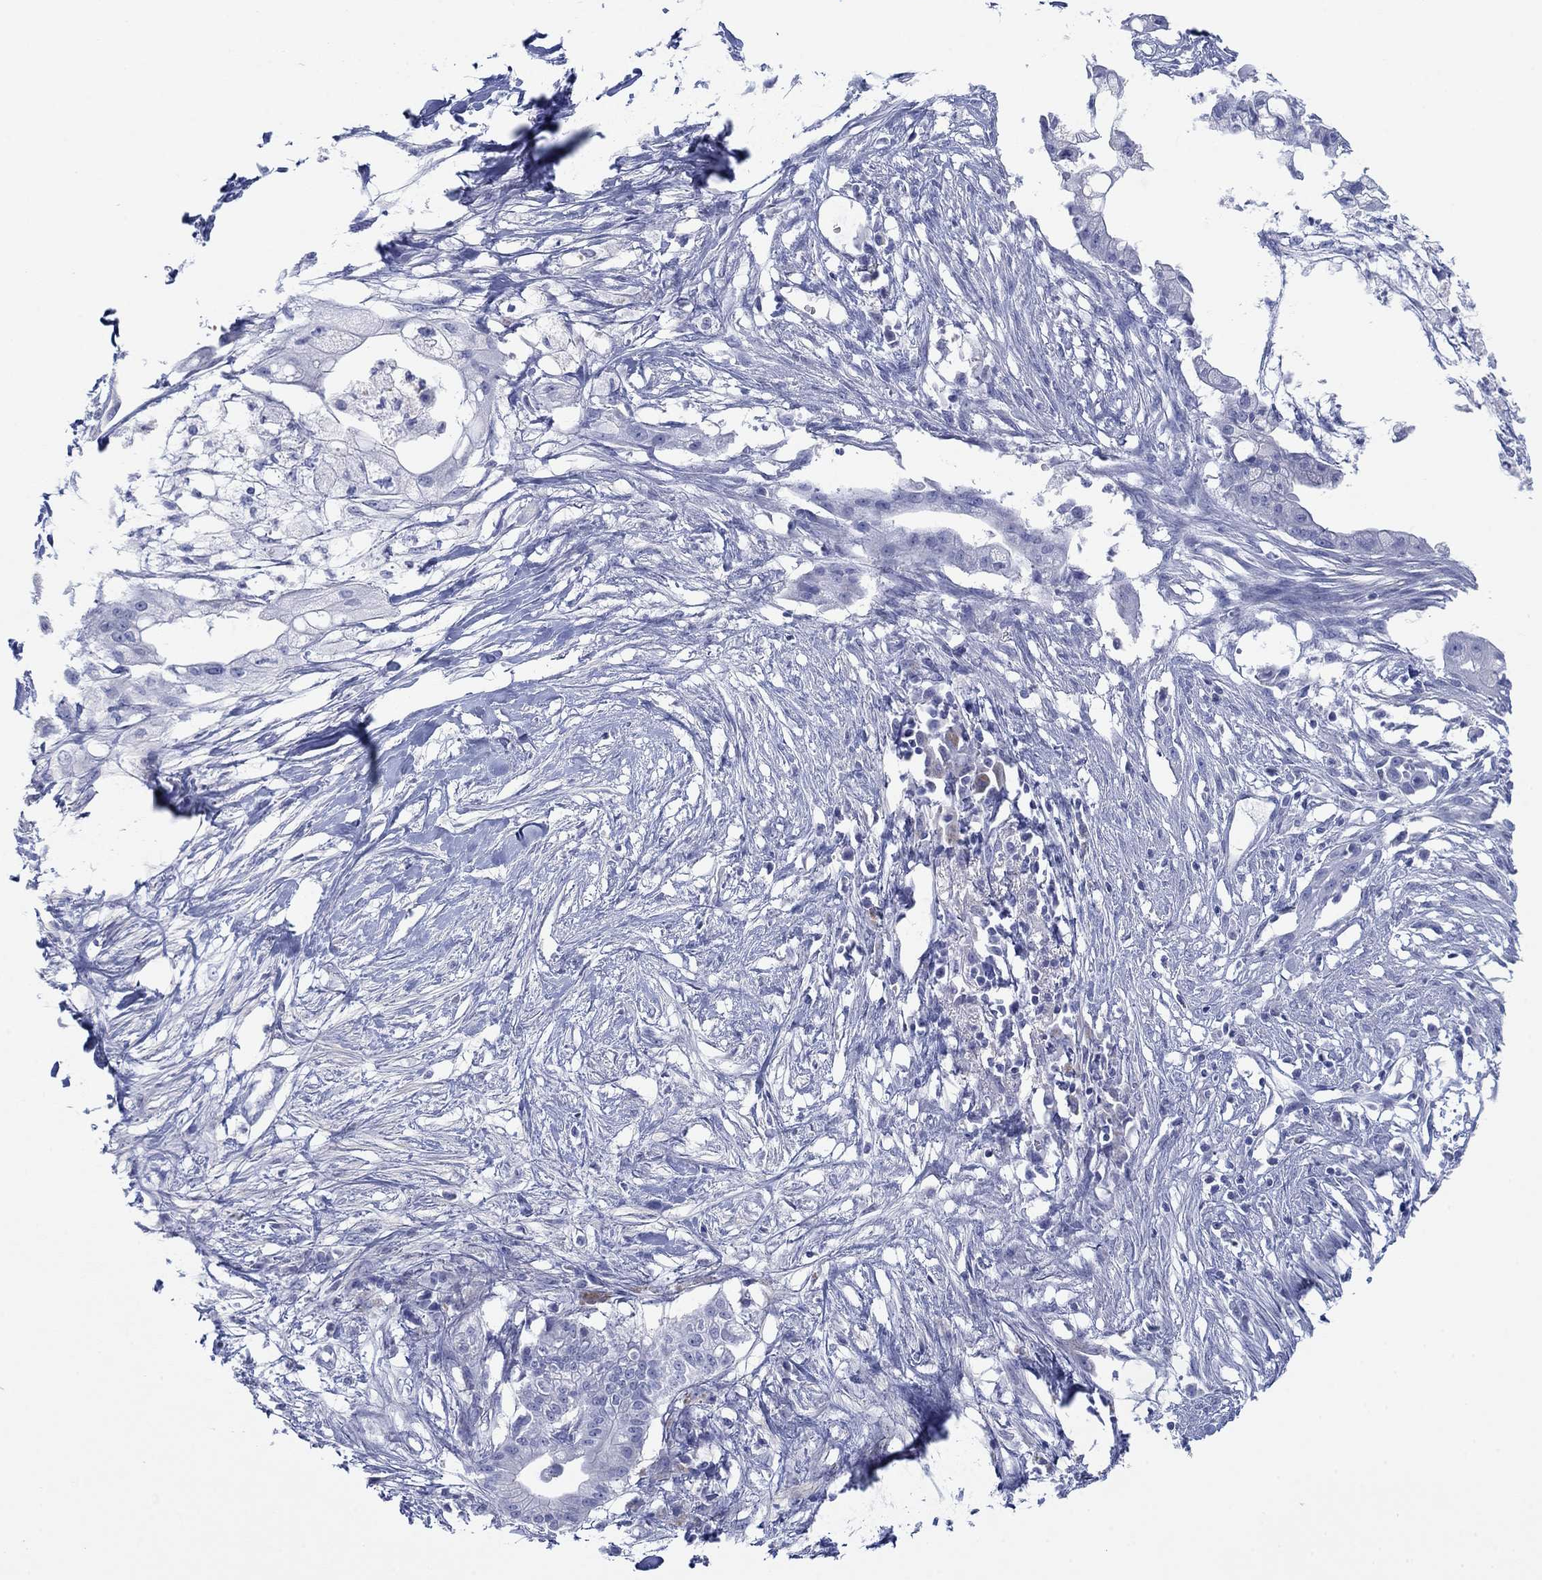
{"staining": {"intensity": "negative", "quantity": "none", "location": "none"}, "tissue": "pancreatic cancer", "cell_type": "Tumor cells", "image_type": "cancer", "snomed": [{"axis": "morphology", "description": "Normal tissue, NOS"}, {"axis": "morphology", "description": "Adenocarcinoma, NOS"}, {"axis": "topography", "description": "Pancreas"}], "caption": "Tumor cells show no significant positivity in adenocarcinoma (pancreatic).", "gene": "PDYN", "patient": {"sex": "female", "age": 58}}